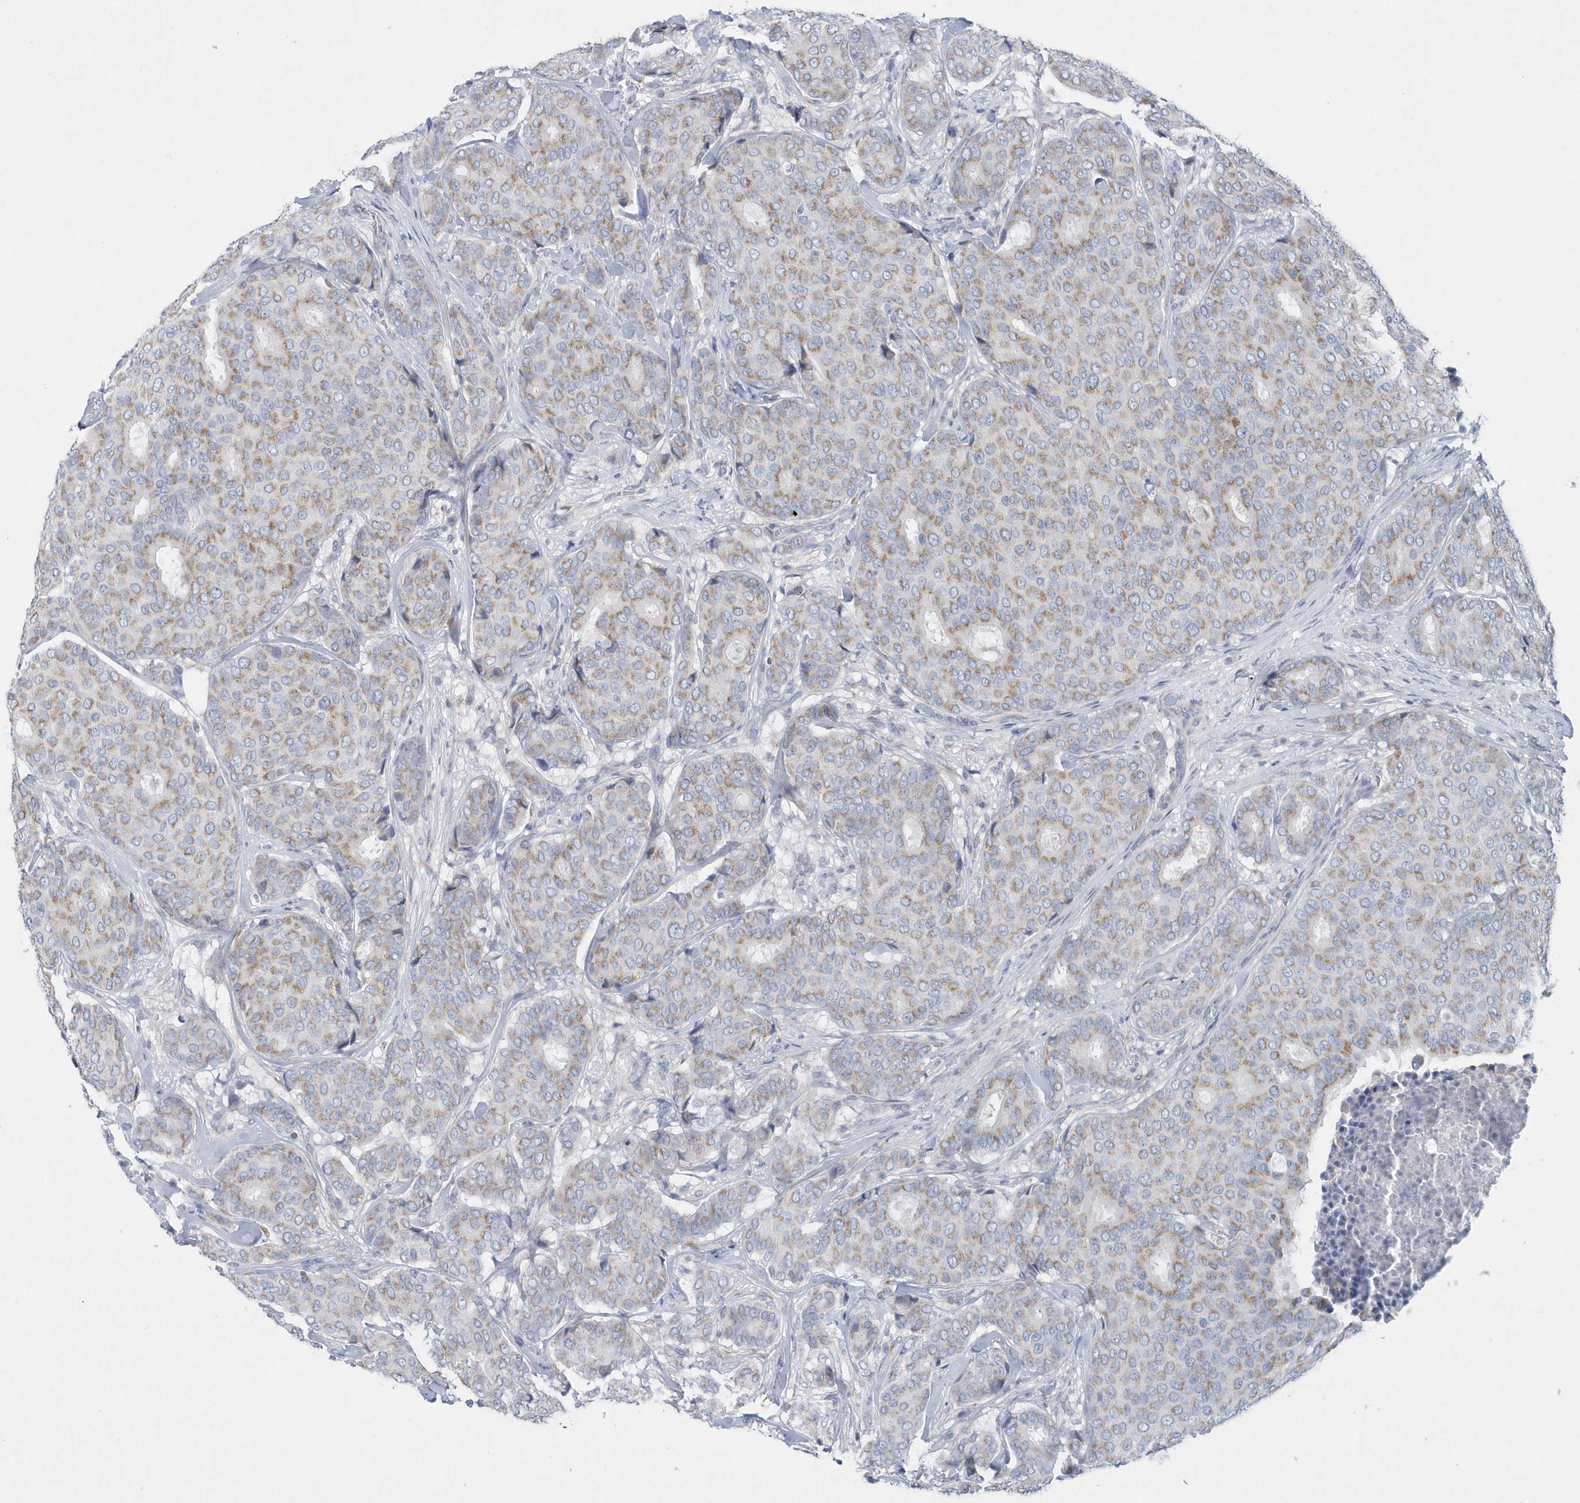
{"staining": {"intensity": "moderate", "quantity": ">75%", "location": "cytoplasmic/membranous"}, "tissue": "breast cancer", "cell_type": "Tumor cells", "image_type": "cancer", "snomed": [{"axis": "morphology", "description": "Duct carcinoma"}, {"axis": "topography", "description": "Breast"}], "caption": "DAB (3,3'-diaminobenzidine) immunohistochemical staining of human invasive ductal carcinoma (breast) reveals moderate cytoplasmic/membranous protein expression in approximately >75% of tumor cells.", "gene": "SPATA18", "patient": {"sex": "female", "age": 75}}